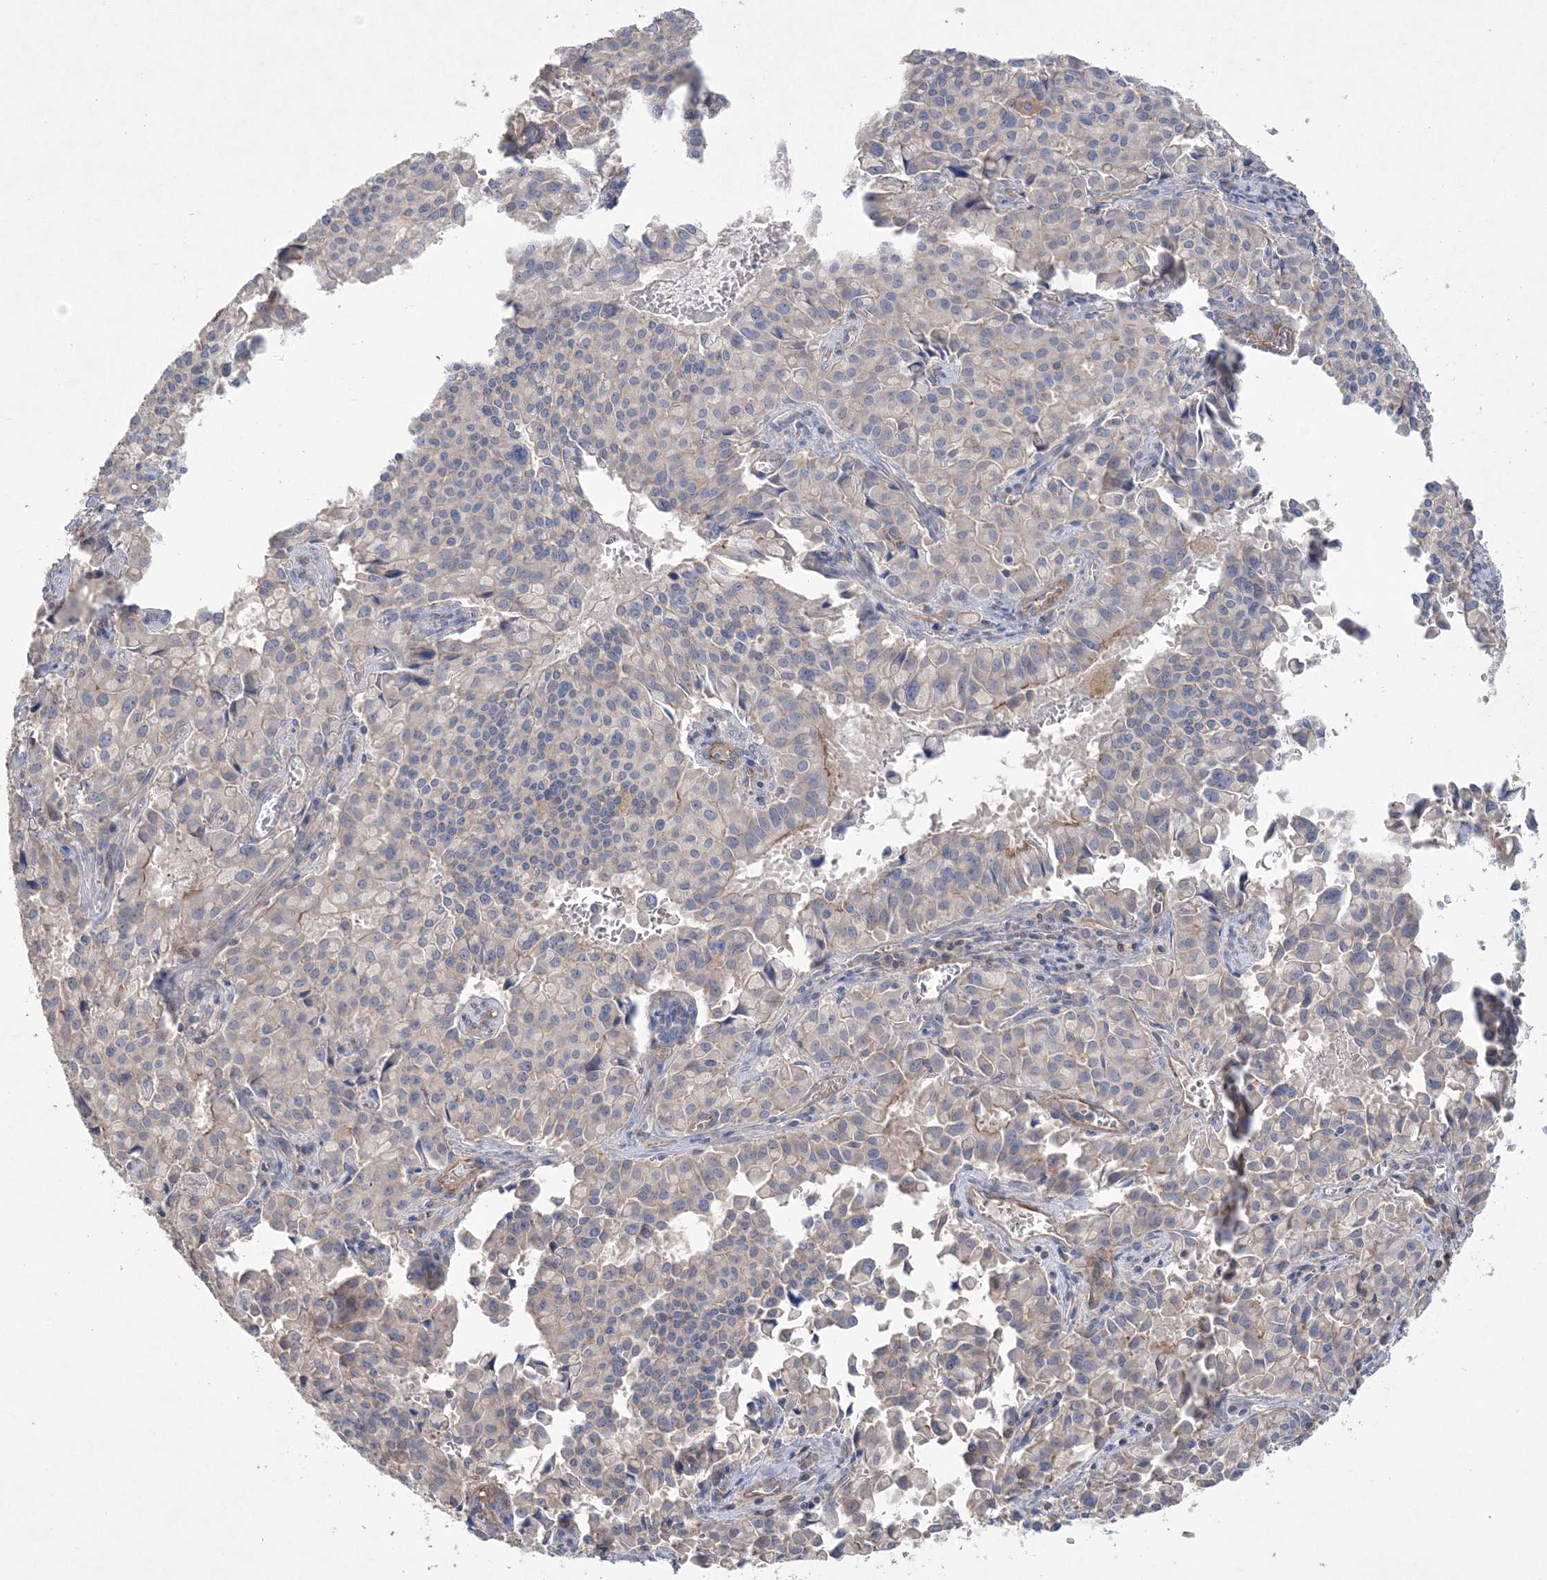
{"staining": {"intensity": "negative", "quantity": "none", "location": "none"}, "tissue": "pancreatic cancer", "cell_type": "Tumor cells", "image_type": "cancer", "snomed": [{"axis": "morphology", "description": "Adenocarcinoma, NOS"}, {"axis": "topography", "description": "Pancreas"}], "caption": "Human adenocarcinoma (pancreatic) stained for a protein using immunohistochemistry reveals no staining in tumor cells.", "gene": "PIGC", "patient": {"sex": "male", "age": 65}}